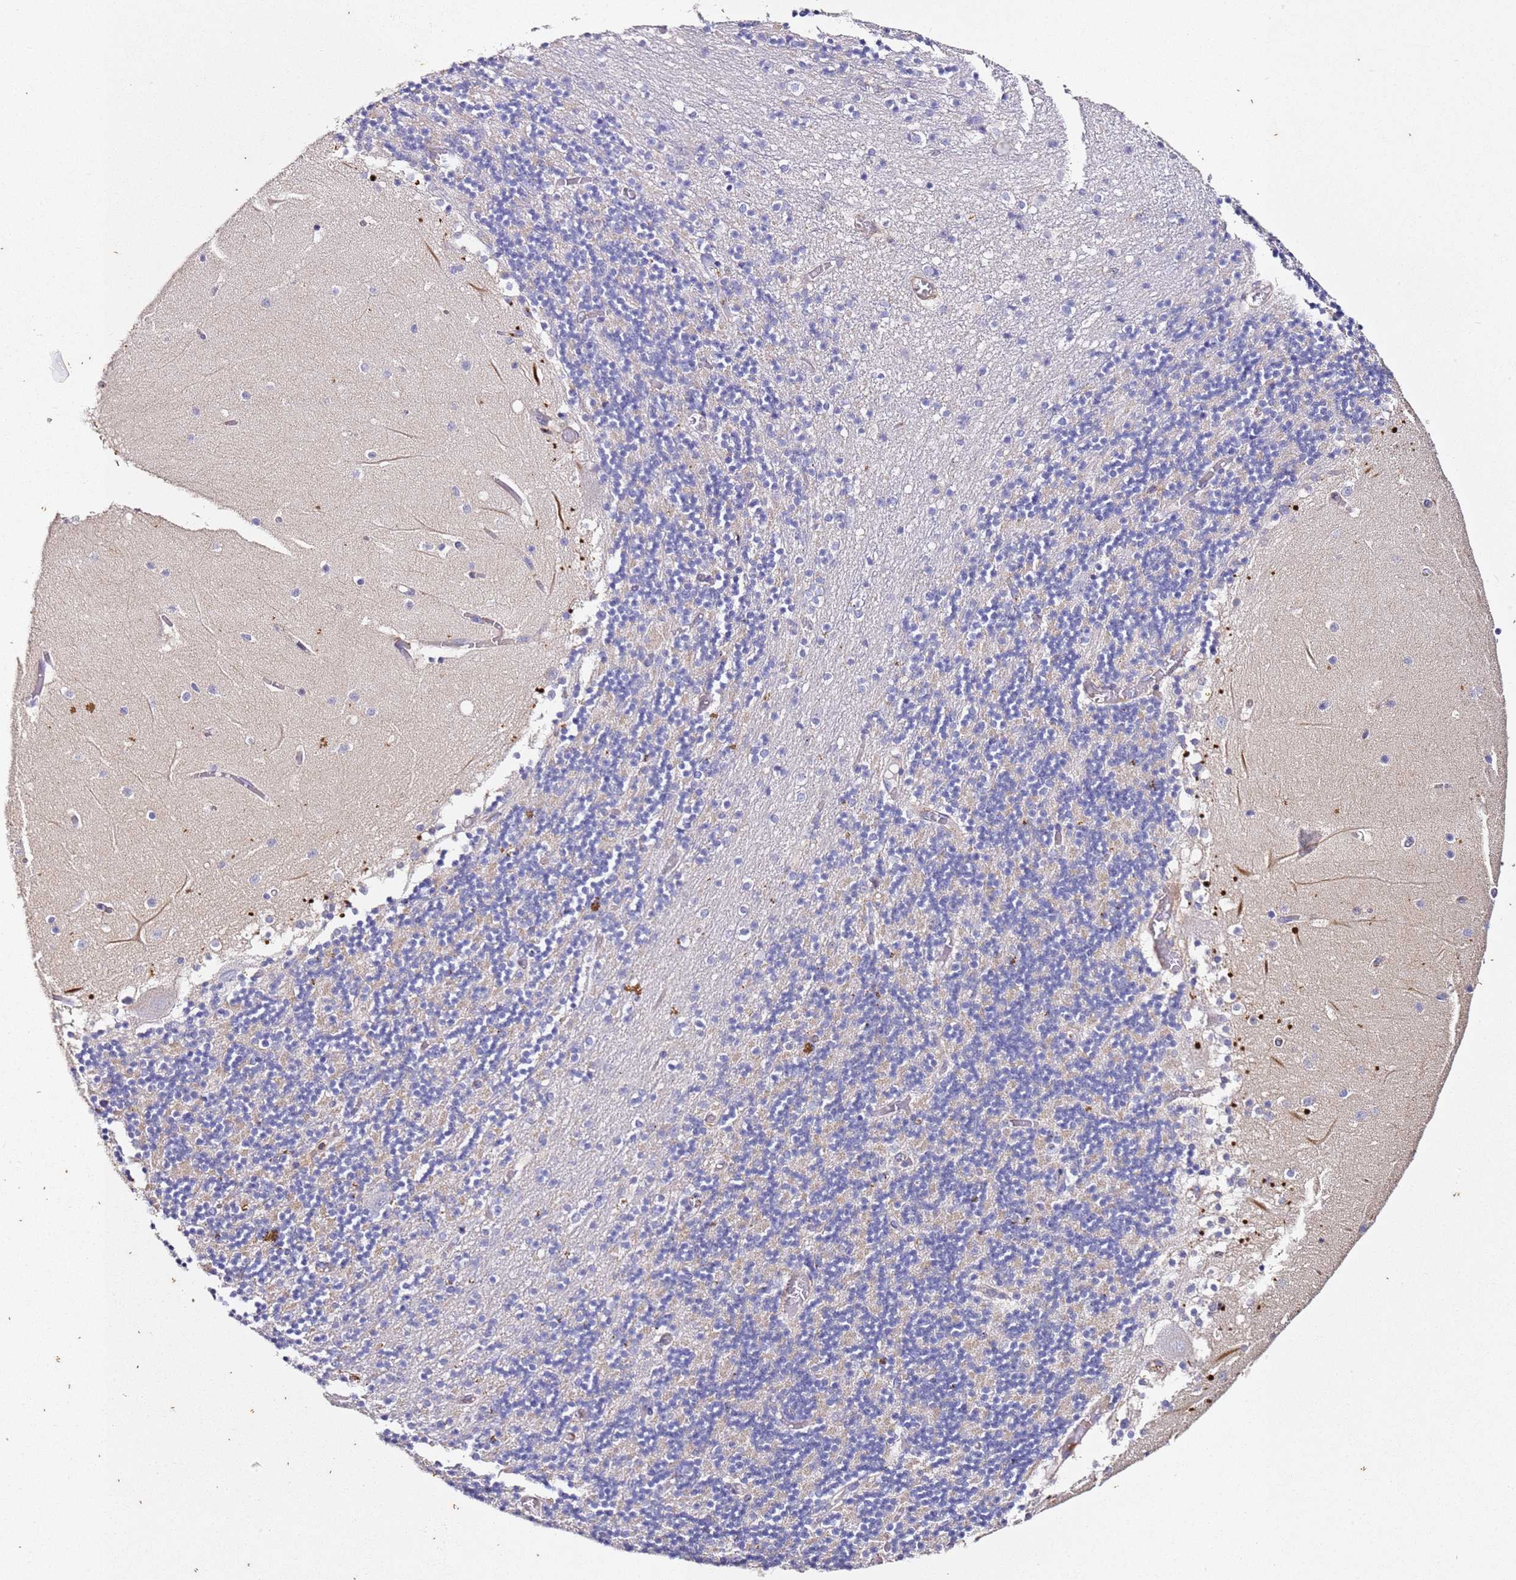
{"staining": {"intensity": "negative", "quantity": "none", "location": "none"}, "tissue": "cerebellum", "cell_type": "Cells in granular layer", "image_type": "normal", "snomed": [{"axis": "morphology", "description": "Normal tissue, NOS"}, {"axis": "topography", "description": "Cerebellum"}], "caption": "Immunohistochemical staining of unremarkable cerebellum exhibits no significant staining in cells in granular layer. (DAB (3,3'-diaminobenzidine) immunohistochemistry visualized using brightfield microscopy, high magnification).", "gene": "ZNF671", "patient": {"sex": "female", "age": 28}}